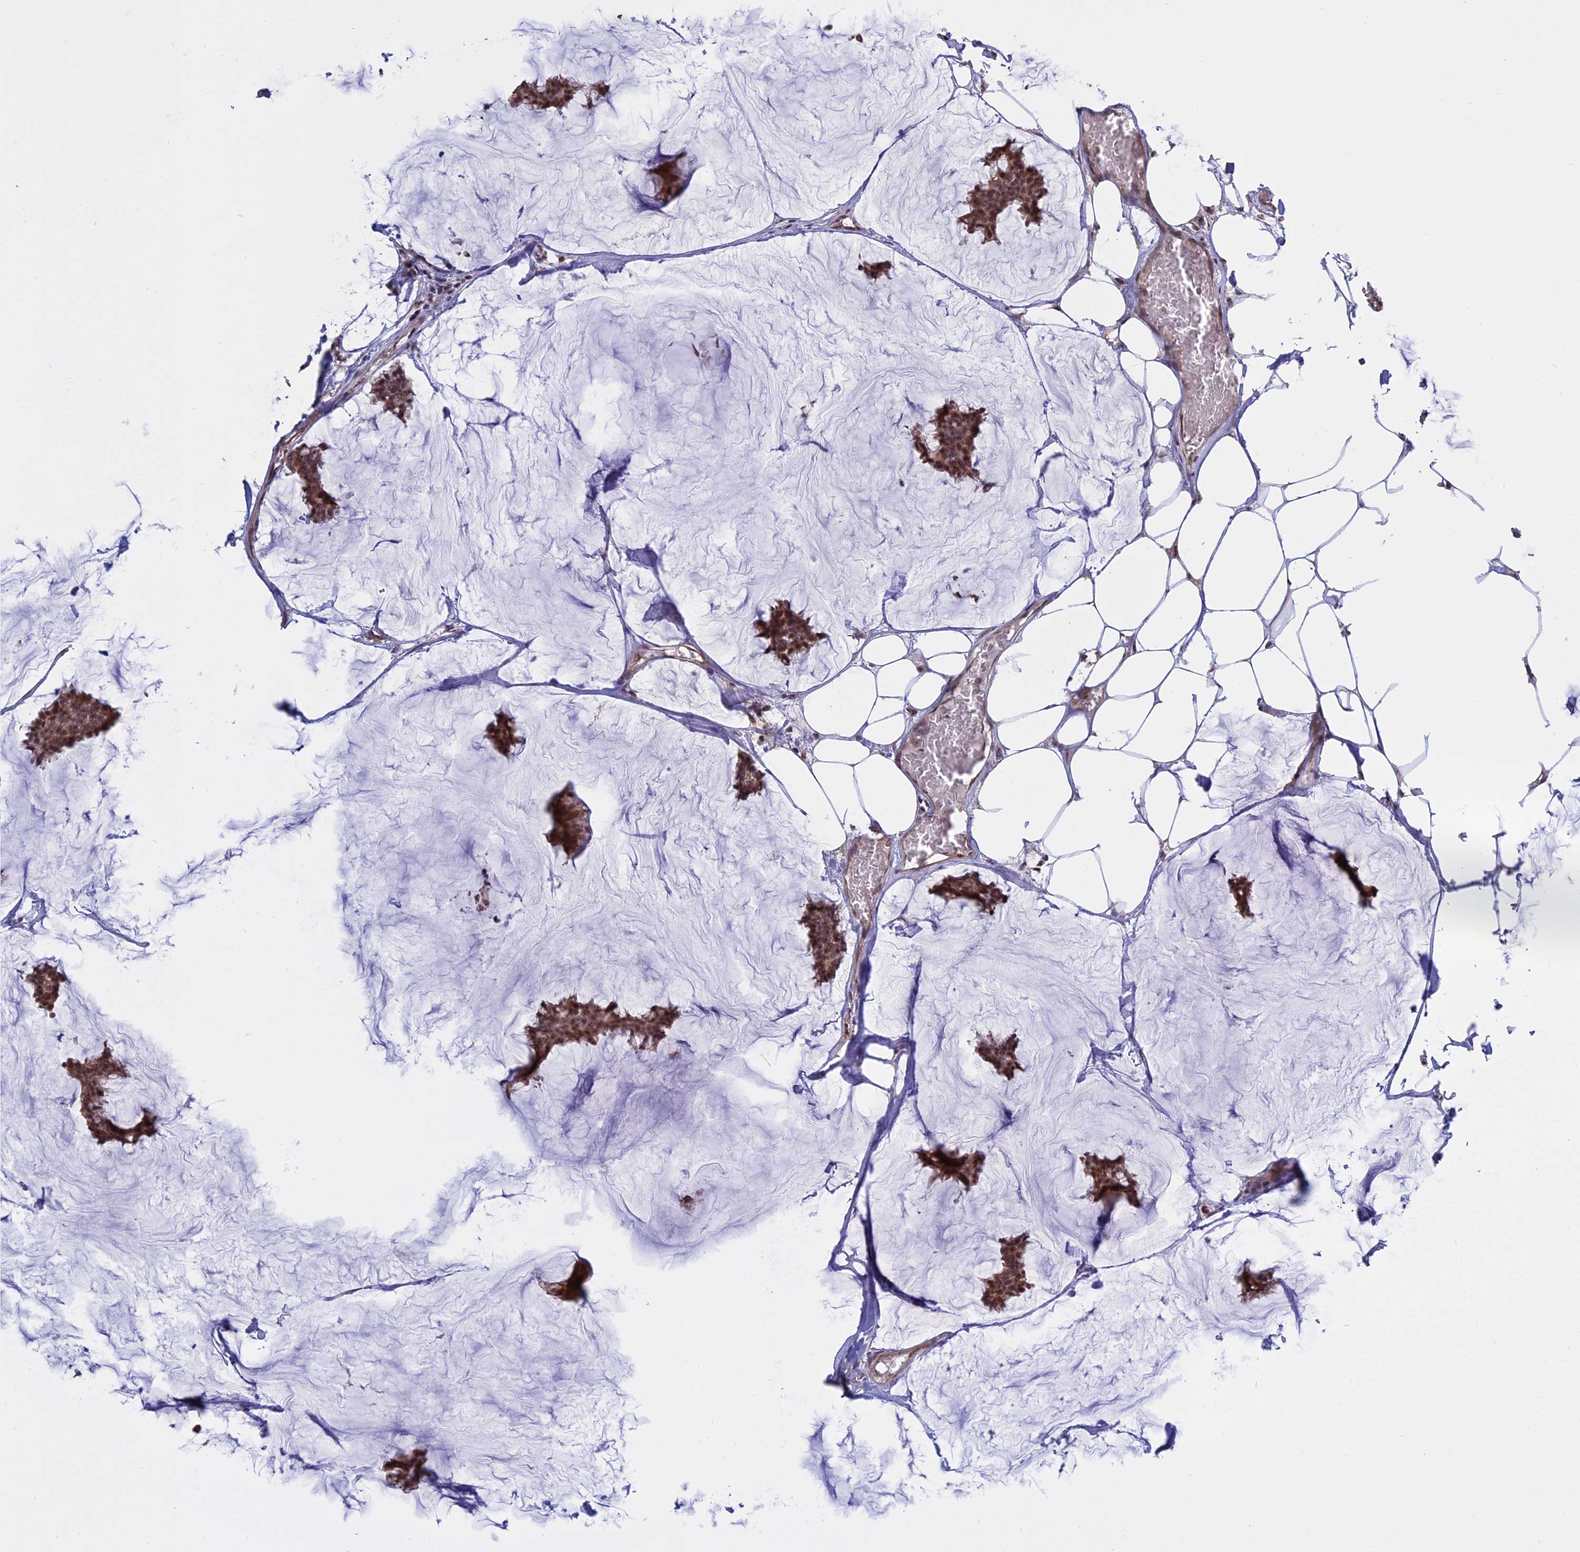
{"staining": {"intensity": "moderate", "quantity": ">75%", "location": "cytoplasmic/membranous,nuclear"}, "tissue": "breast cancer", "cell_type": "Tumor cells", "image_type": "cancer", "snomed": [{"axis": "morphology", "description": "Duct carcinoma"}, {"axis": "topography", "description": "Breast"}], "caption": "Breast cancer (invasive ductal carcinoma) tissue reveals moderate cytoplasmic/membranous and nuclear expression in approximately >75% of tumor cells, visualized by immunohistochemistry. (DAB IHC with brightfield microscopy, high magnification).", "gene": "MGA", "patient": {"sex": "female", "age": 93}}